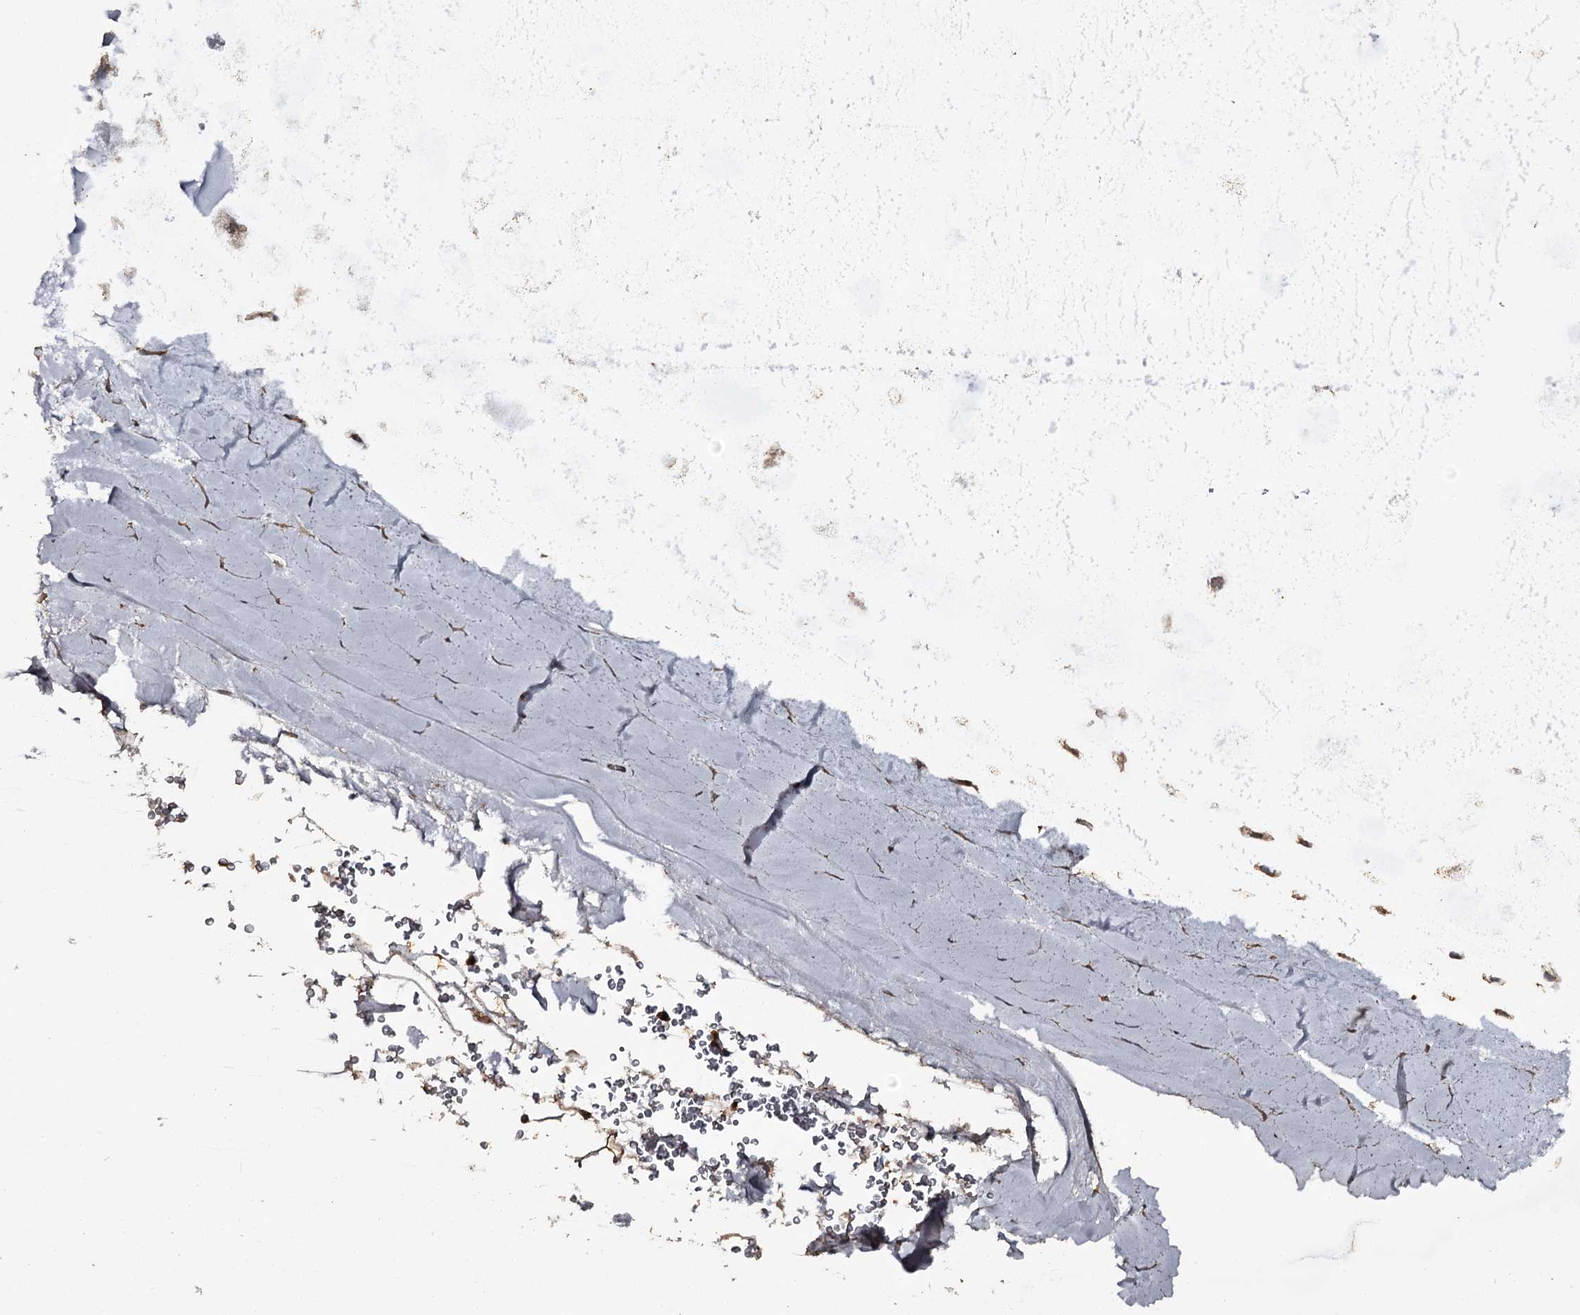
{"staining": {"intensity": "moderate", "quantity": ">75%", "location": "cytoplasmic/membranous"}, "tissue": "adipose tissue", "cell_type": "Adipocytes", "image_type": "normal", "snomed": [{"axis": "morphology", "description": "Normal tissue, NOS"}, {"axis": "morphology", "description": "Squamous cell carcinoma, NOS"}, {"axis": "topography", "description": "Lymph node"}, {"axis": "topography", "description": "Bronchus"}, {"axis": "topography", "description": "Lung"}], "caption": "About >75% of adipocytes in unremarkable adipose tissue show moderate cytoplasmic/membranous protein expression as visualized by brown immunohistochemical staining.", "gene": "WIPI1", "patient": {"sex": "male", "age": 66}}